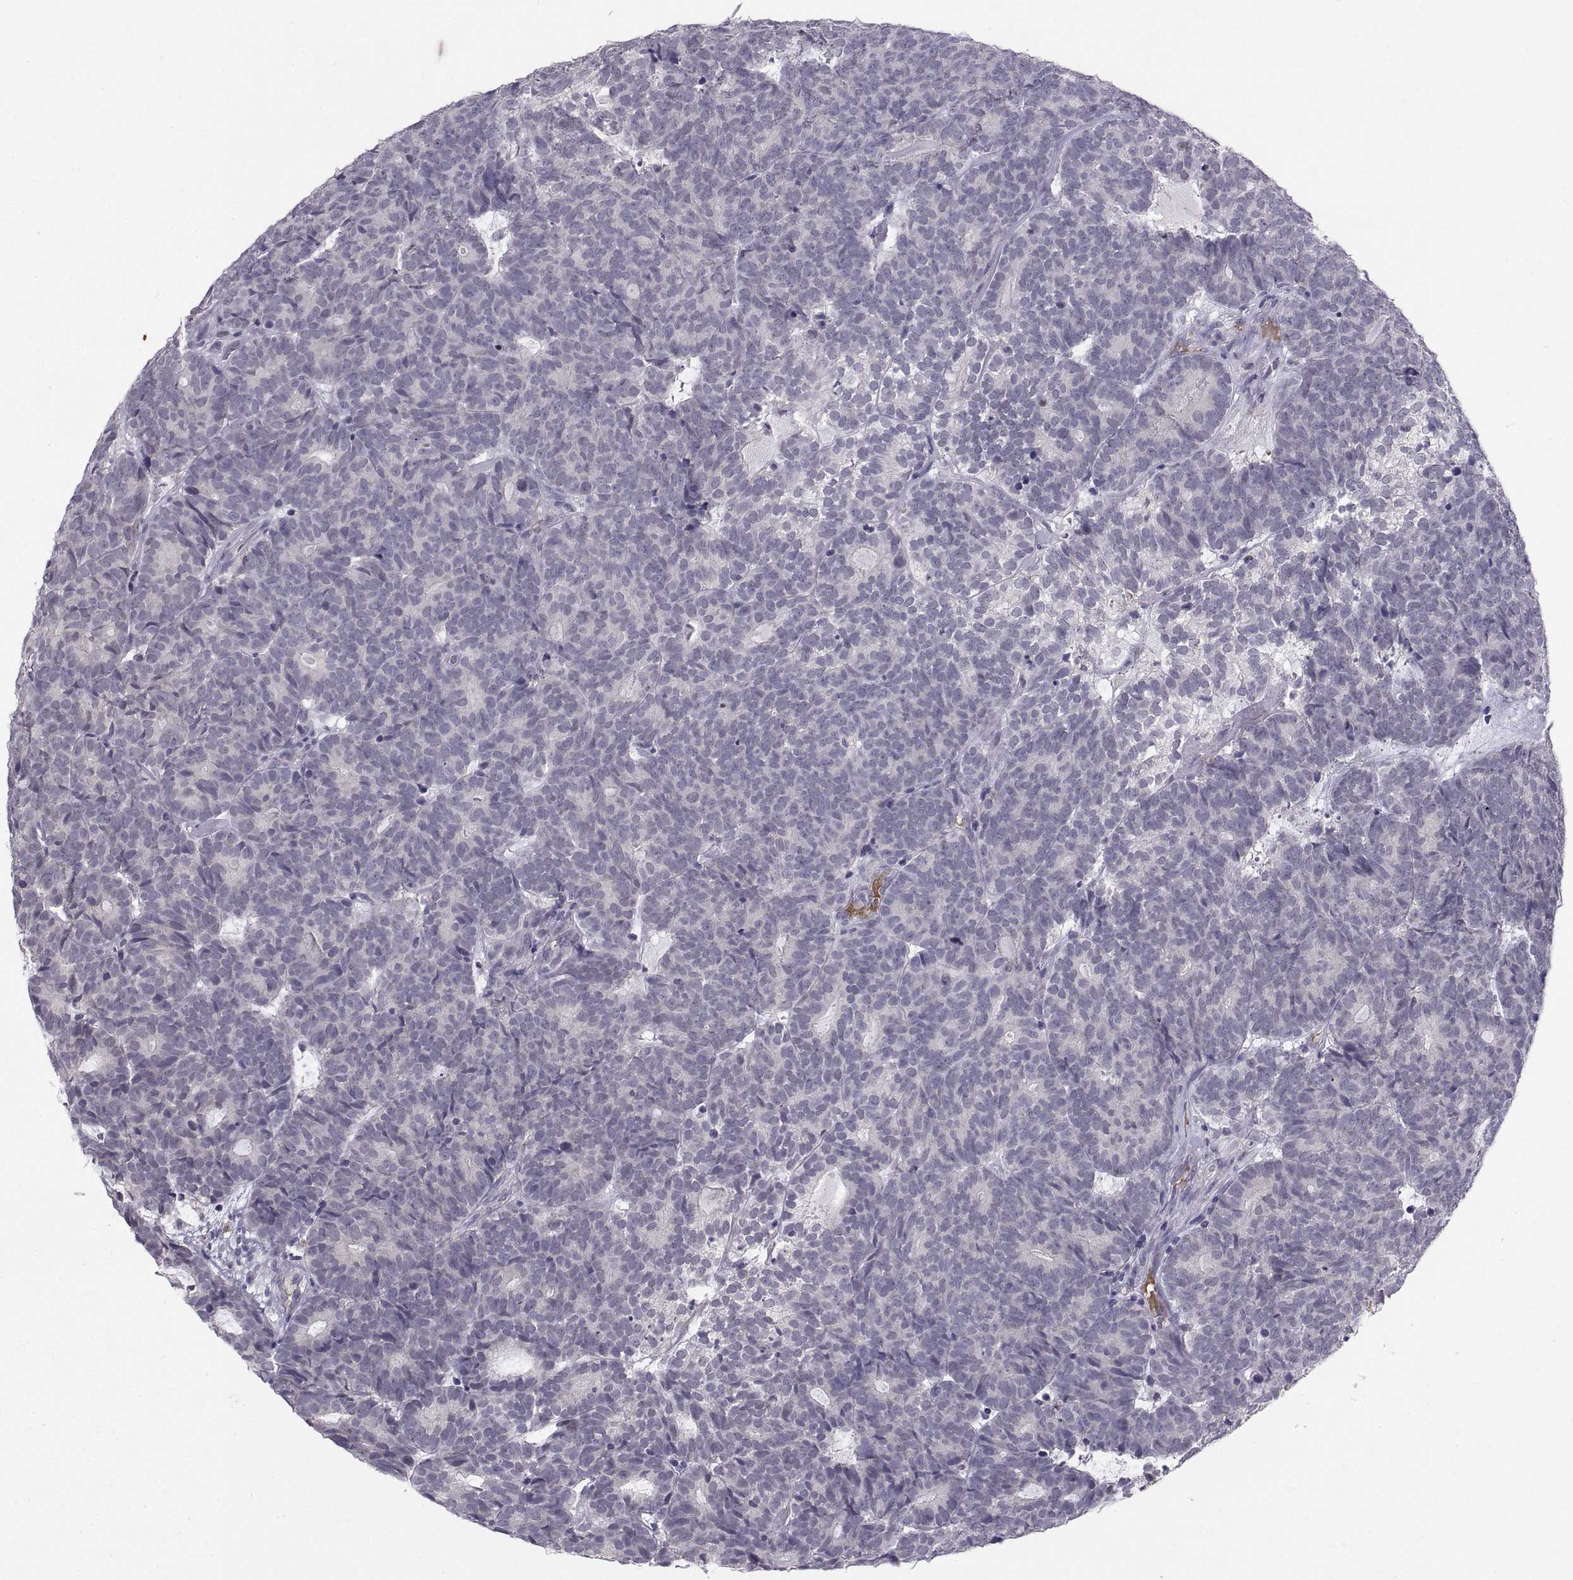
{"staining": {"intensity": "negative", "quantity": "none", "location": "none"}, "tissue": "head and neck cancer", "cell_type": "Tumor cells", "image_type": "cancer", "snomed": [{"axis": "morphology", "description": "Adenocarcinoma, NOS"}, {"axis": "topography", "description": "Head-Neck"}], "caption": "A high-resolution micrograph shows immunohistochemistry (IHC) staining of adenocarcinoma (head and neck), which reveals no significant staining in tumor cells.", "gene": "PKP1", "patient": {"sex": "female", "age": 81}}